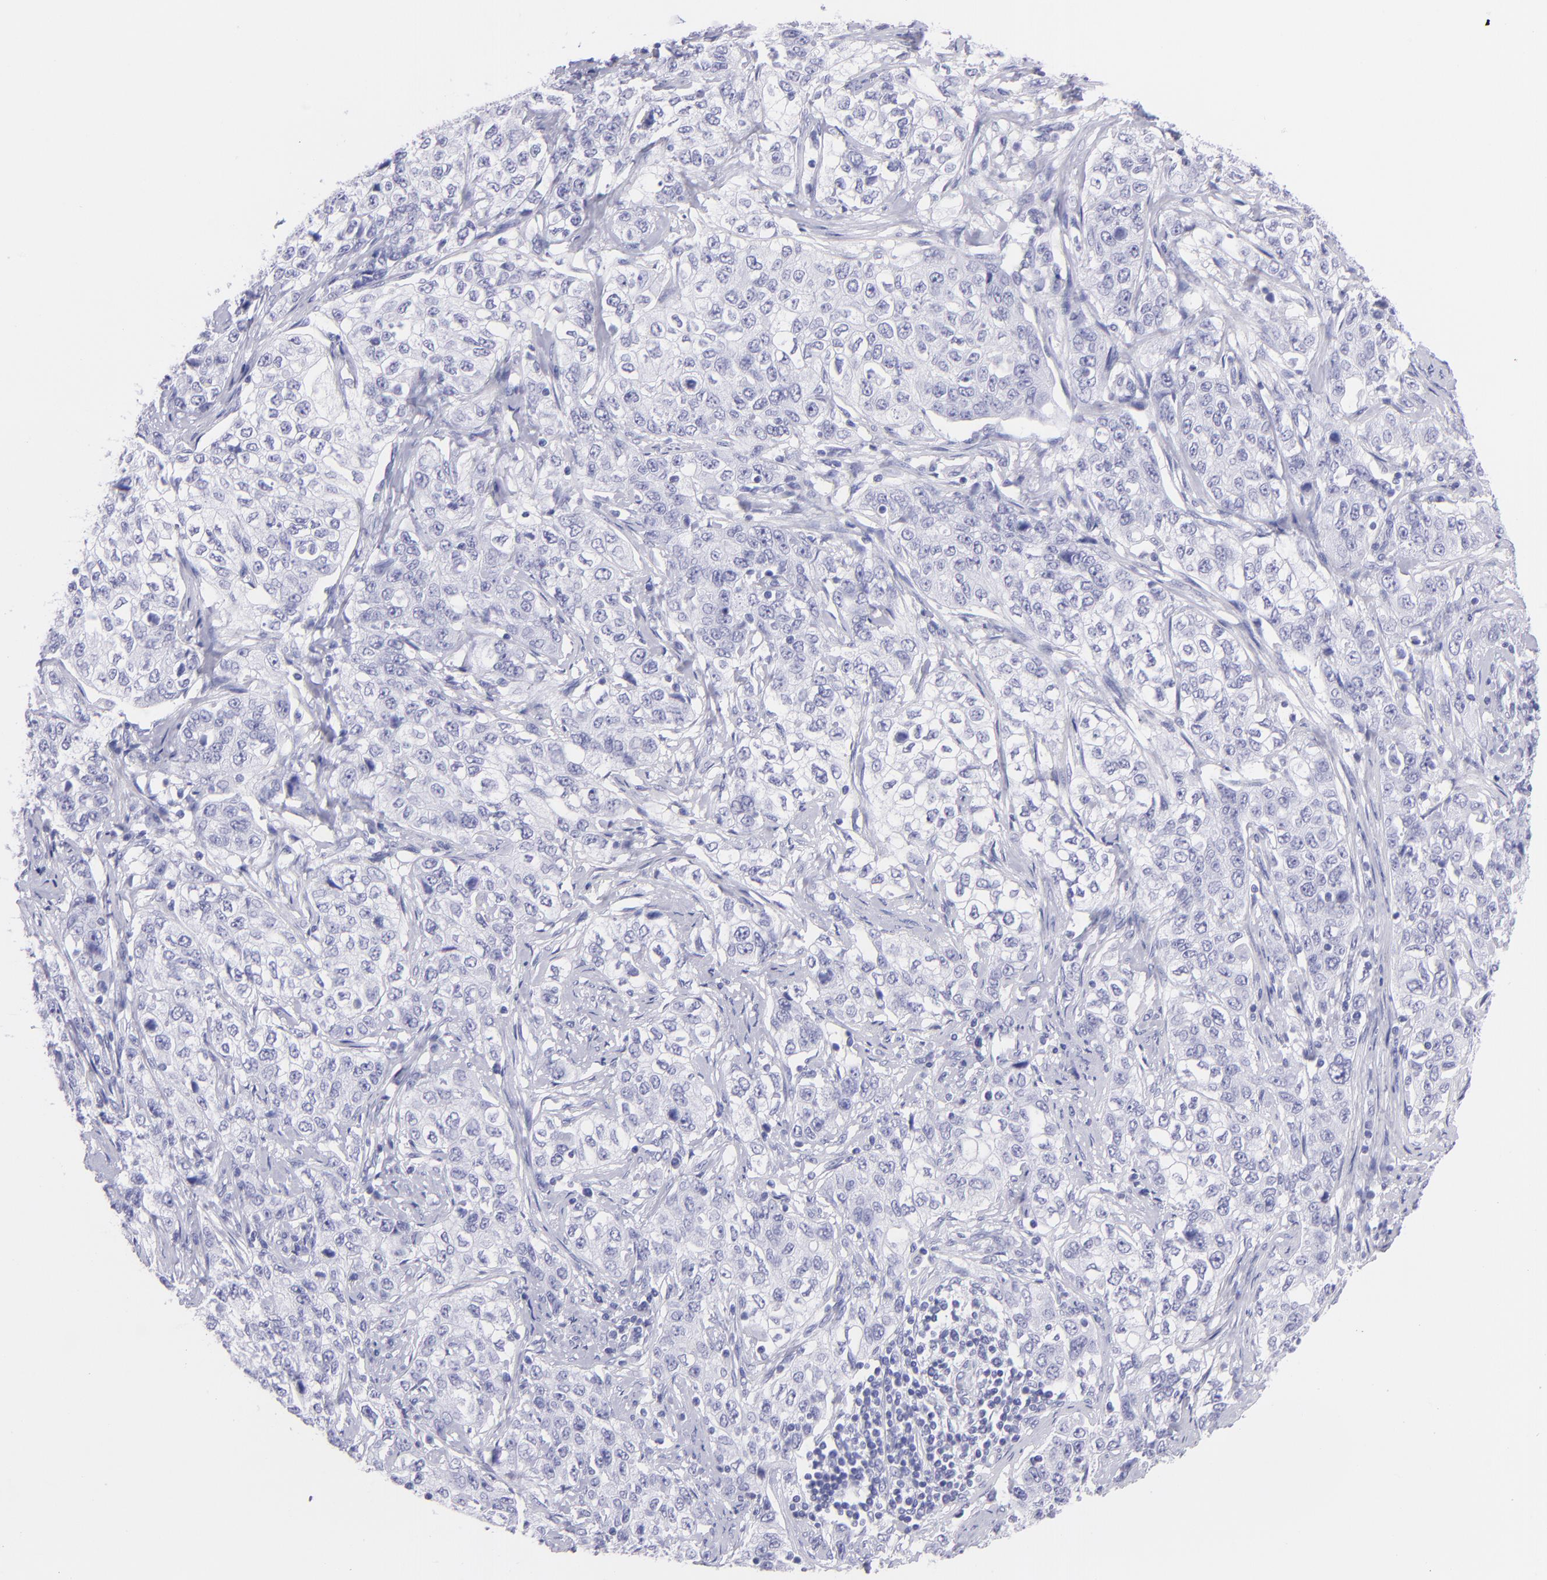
{"staining": {"intensity": "negative", "quantity": "none", "location": "none"}, "tissue": "stomach cancer", "cell_type": "Tumor cells", "image_type": "cancer", "snomed": [{"axis": "morphology", "description": "Adenocarcinoma, NOS"}, {"axis": "topography", "description": "Stomach"}], "caption": "Tumor cells are negative for brown protein staining in stomach cancer (adenocarcinoma). (Immunohistochemistry (ihc), brightfield microscopy, high magnification).", "gene": "PIP", "patient": {"sex": "male", "age": 48}}